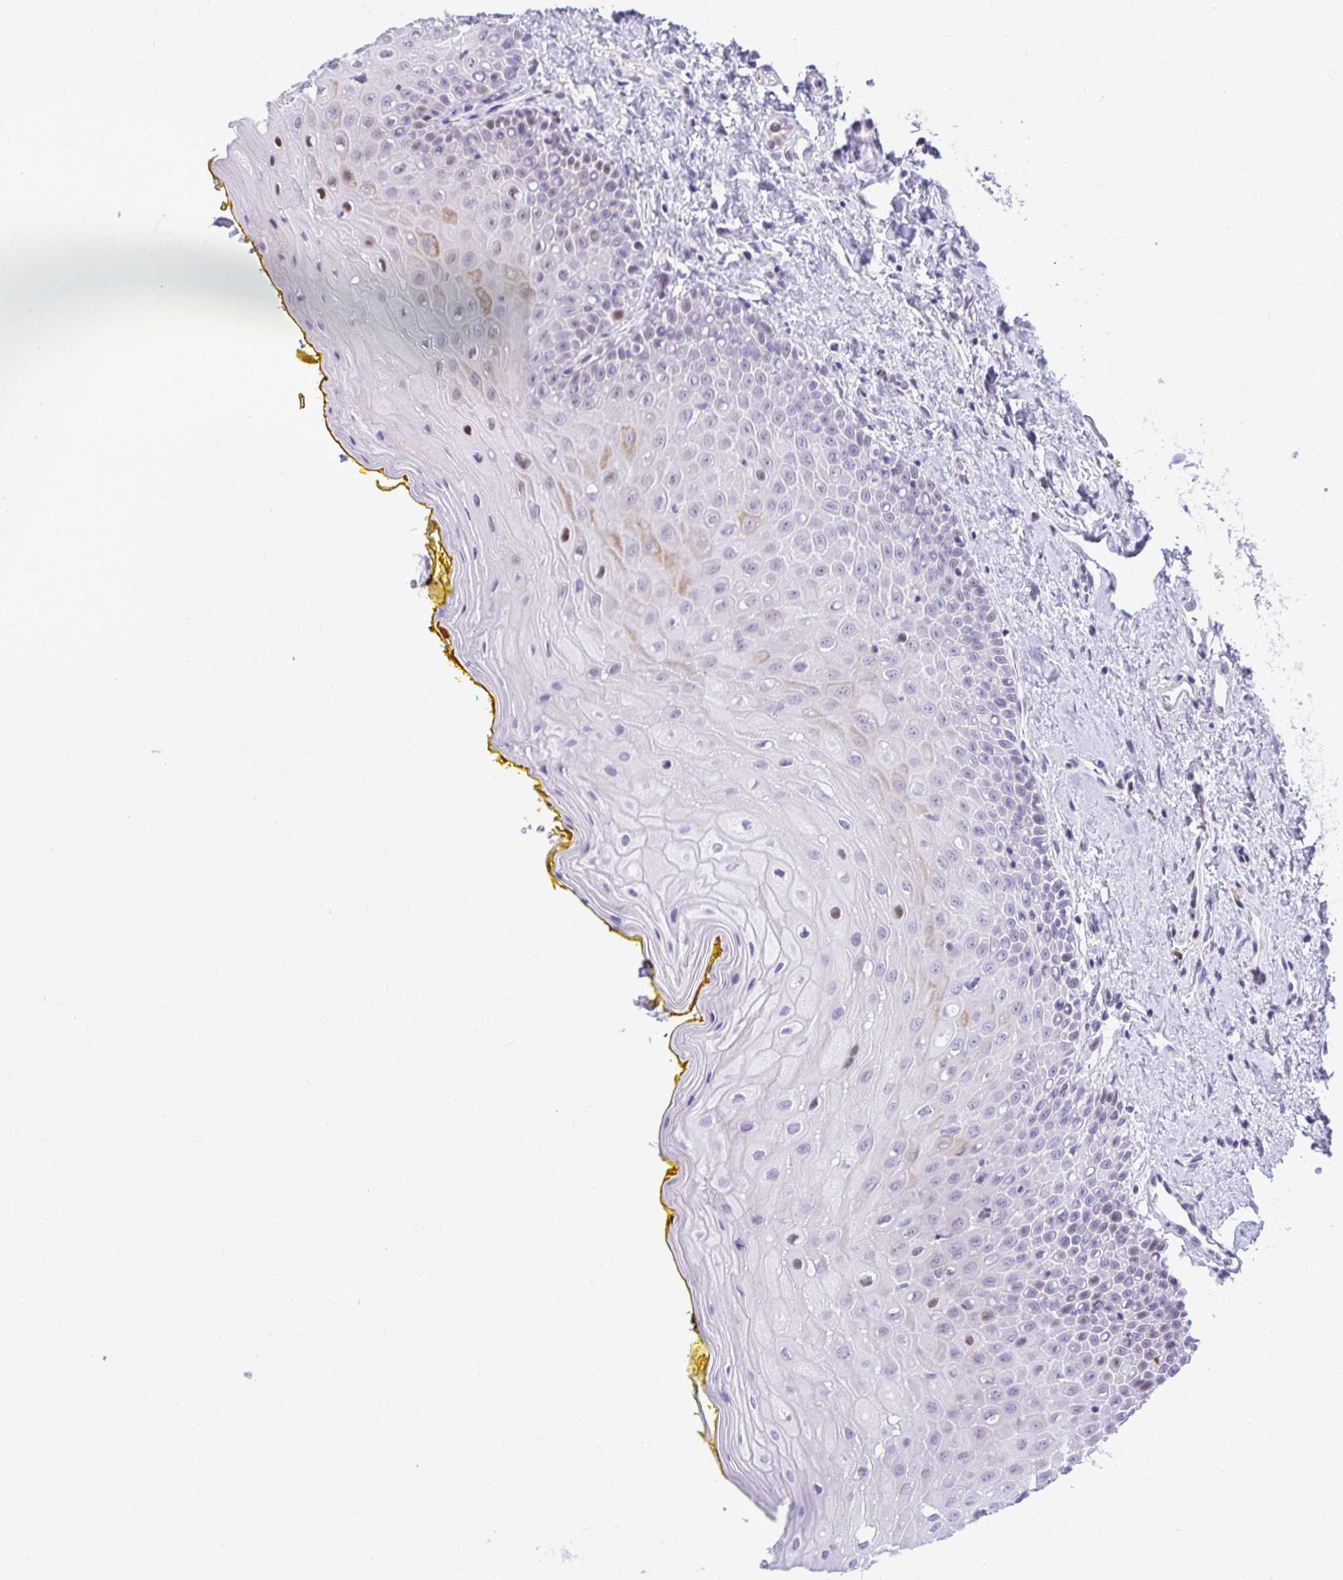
{"staining": {"intensity": "moderate", "quantity": "<25%", "location": "nuclear"}, "tissue": "oral mucosa", "cell_type": "Squamous epithelial cells", "image_type": "normal", "snomed": [{"axis": "morphology", "description": "Normal tissue, NOS"}, {"axis": "morphology", "description": "Squamous cell carcinoma, NOS"}, {"axis": "topography", "description": "Oral tissue"}, {"axis": "topography", "description": "Head-Neck"}], "caption": "The photomicrograph reveals immunohistochemical staining of normal oral mucosa. There is moderate nuclear expression is seen in about <25% of squamous epithelial cells. The staining was performed using DAB to visualize the protein expression in brown, while the nuclei were stained in blue with hematoxylin (Magnification: 20x).", "gene": "DLX4", "patient": {"sex": "female", "age": 70}}